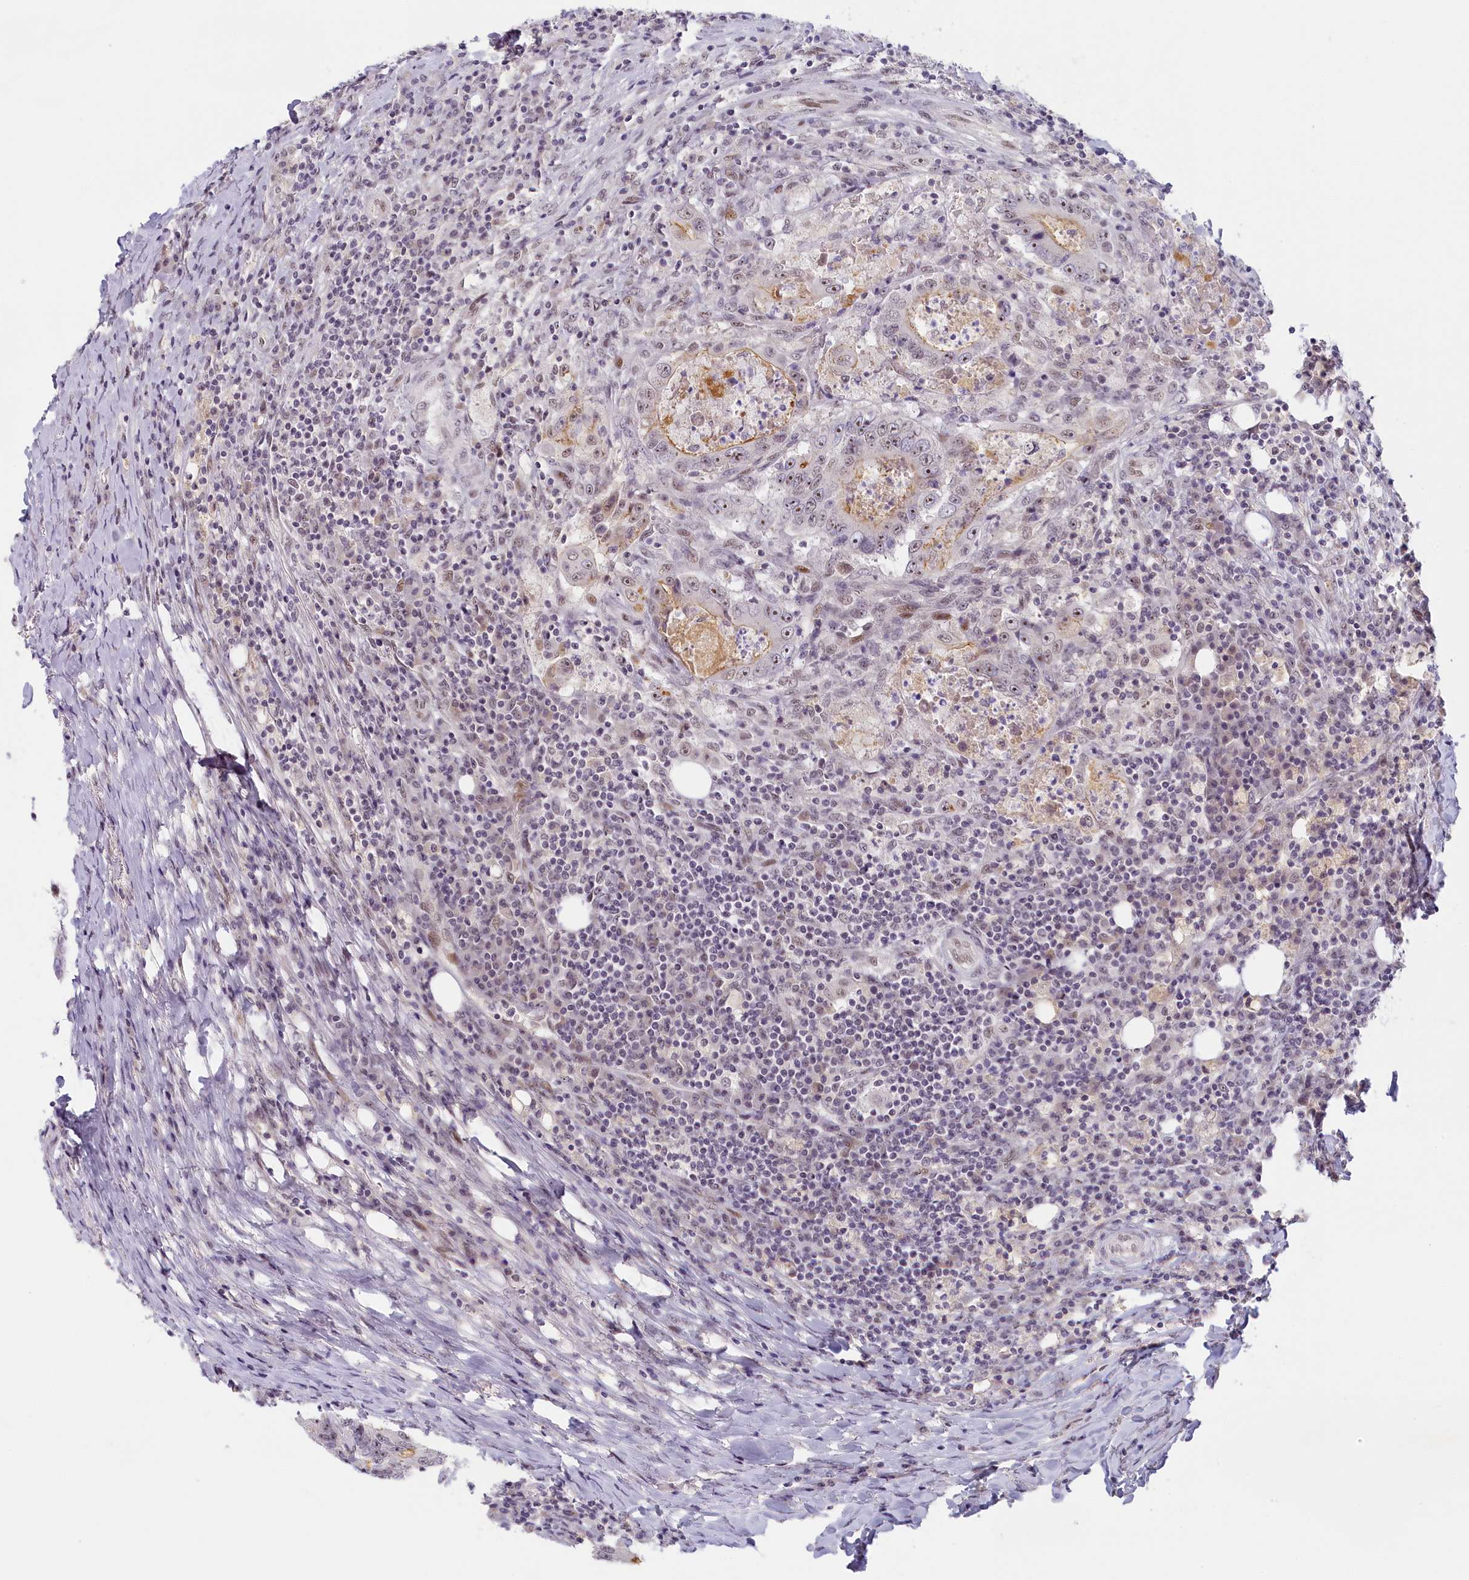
{"staining": {"intensity": "negative", "quantity": "none", "location": "none"}, "tissue": "colorectal cancer", "cell_type": "Tumor cells", "image_type": "cancer", "snomed": [{"axis": "morphology", "description": "Adenocarcinoma, NOS"}, {"axis": "topography", "description": "Colon"}], "caption": "An IHC histopathology image of colorectal adenocarcinoma is shown. There is no staining in tumor cells of colorectal adenocarcinoma.", "gene": "SEC31B", "patient": {"sex": "male", "age": 83}}